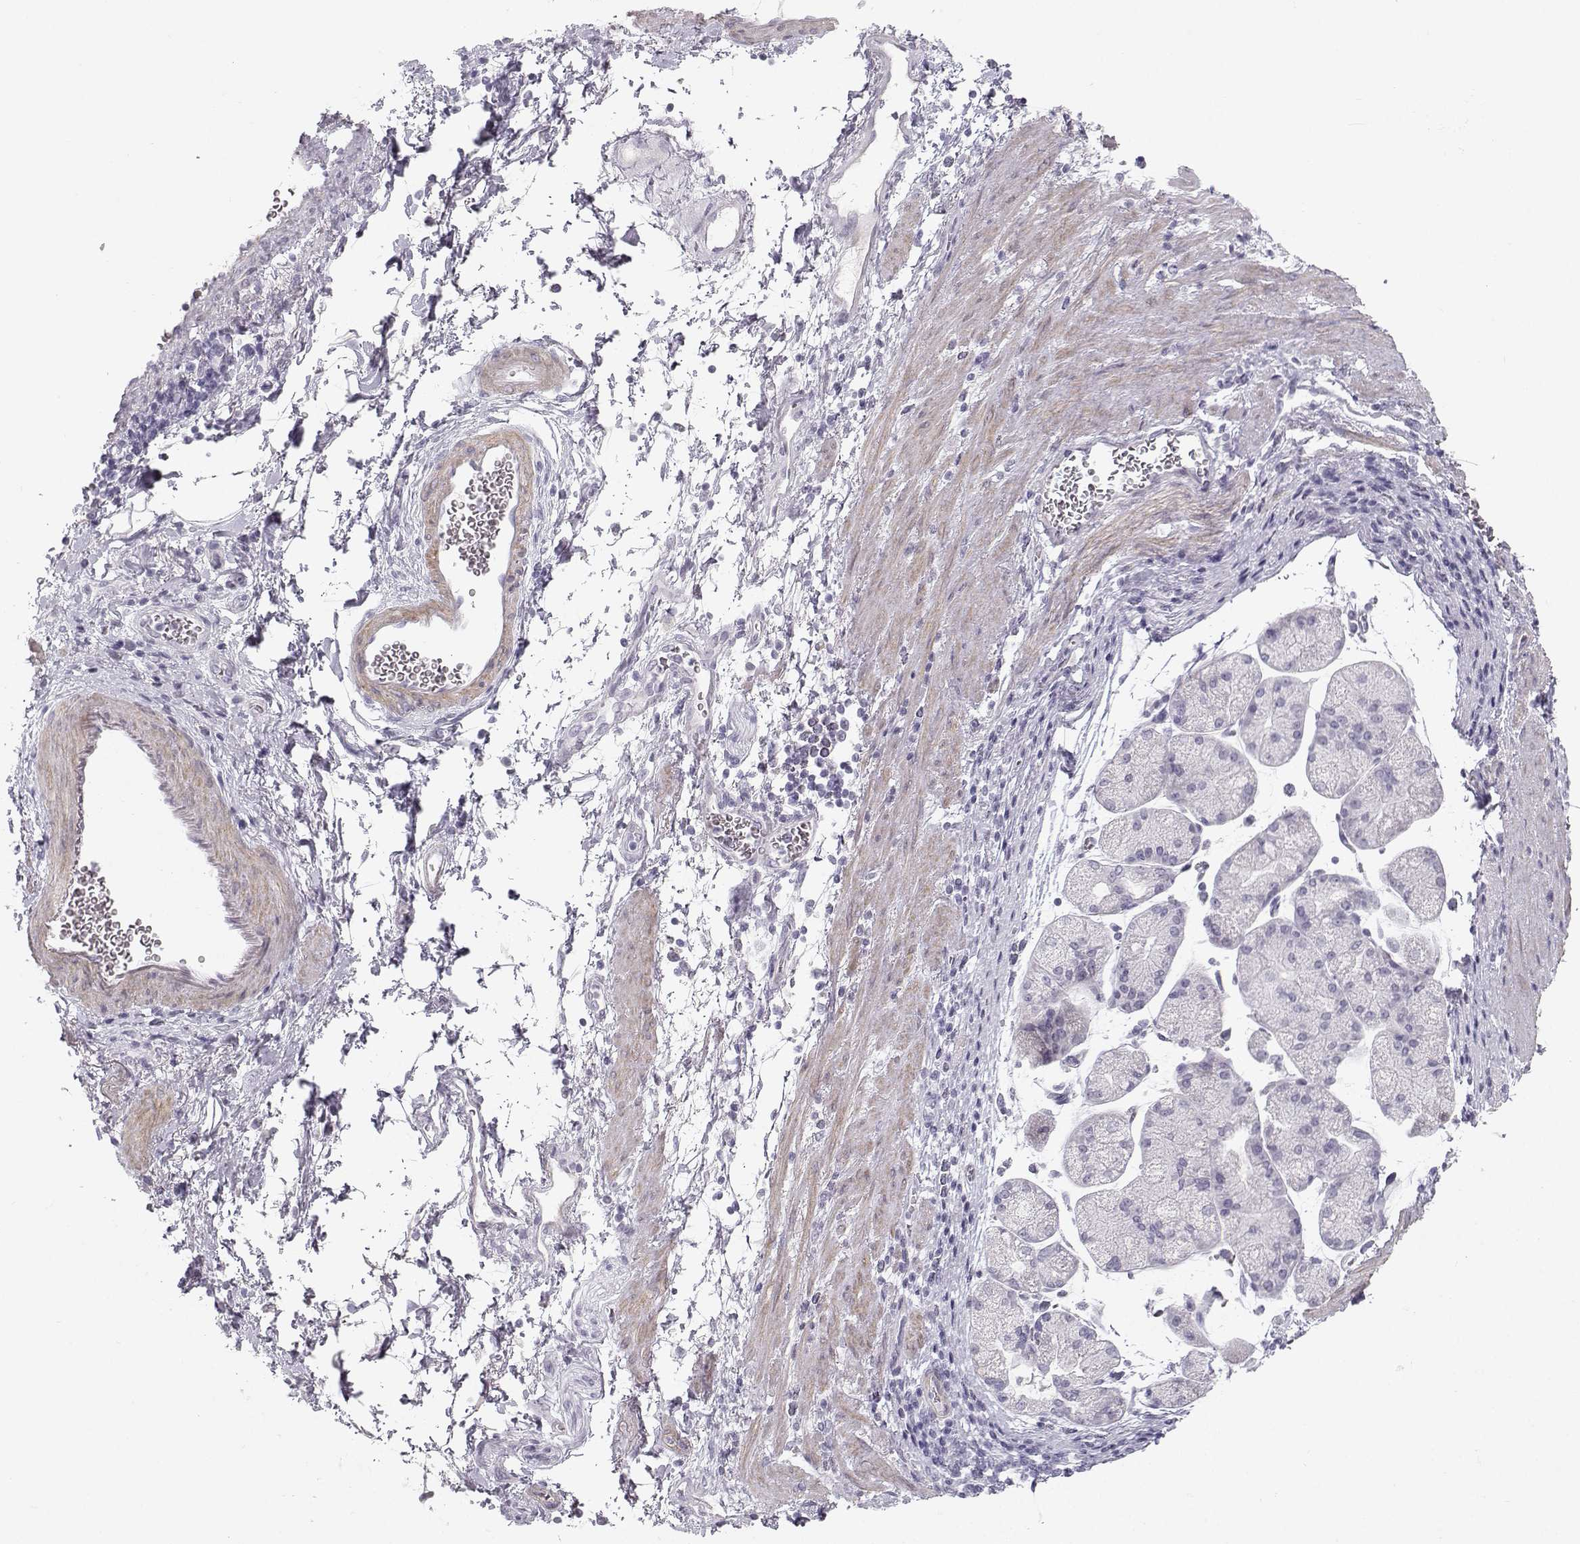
{"staining": {"intensity": "negative", "quantity": "none", "location": "none"}, "tissue": "stomach cancer", "cell_type": "Tumor cells", "image_type": "cancer", "snomed": [{"axis": "morphology", "description": "Adenocarcinoma, NOS"}, {"axis": "topography", "description": "Stomach"}], "caption": "The photomicrograph shows no staining of tumor cells in stomach cancer. (DAB immunohistochemistry (IHC) with hematoxylin counter stain).", "gene": "CASR", "patient": {"sex": "female", "age": 57}}